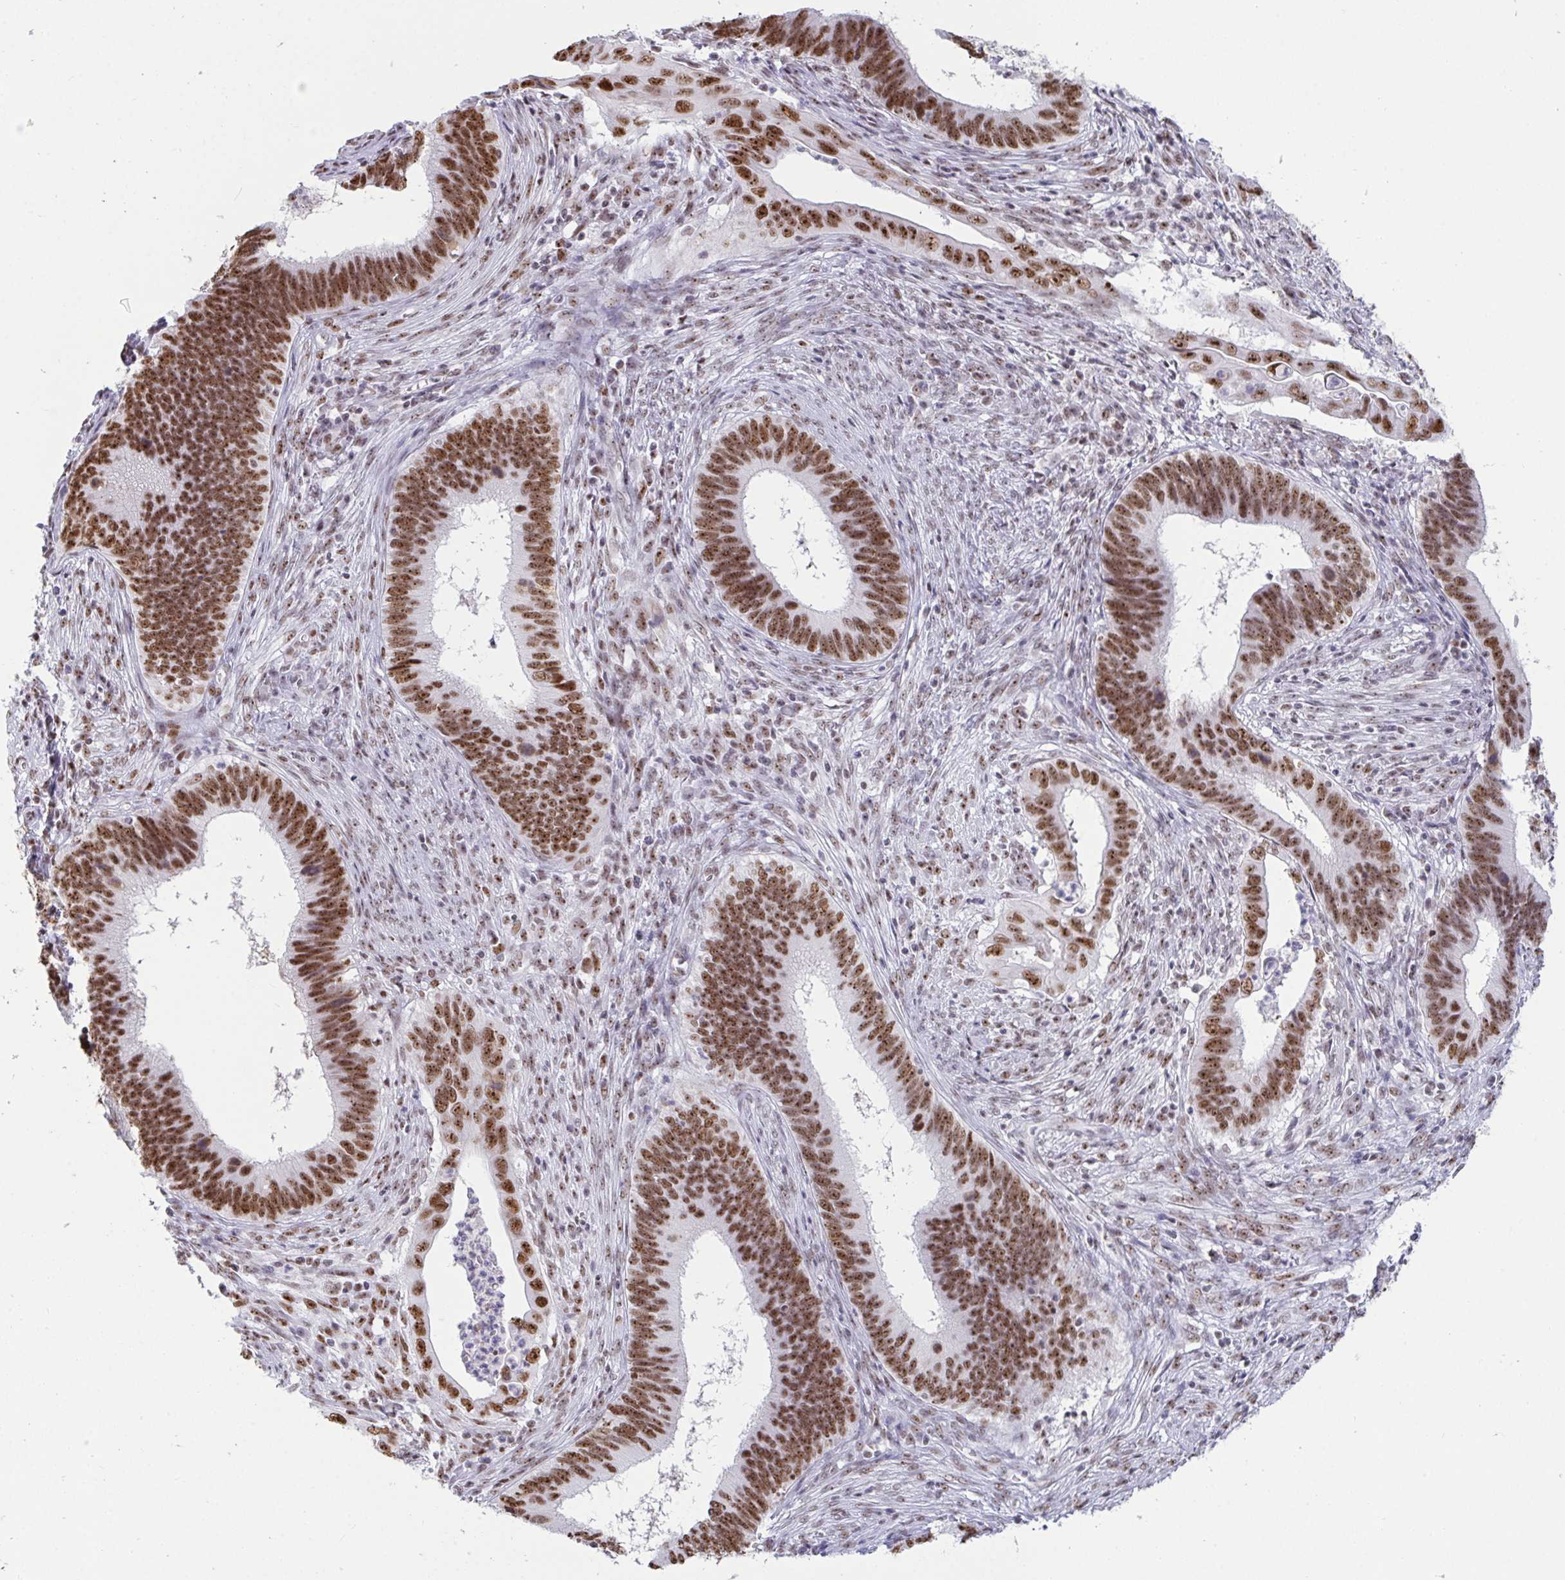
{"staining": {"intensity": "moderate", "quantity": ">75%", "location": "nuclear"}, "tissue": "cervical cancer", "cell_type": "Tumor cells", "image_type": "cancer", "snomed": [{"axis": "morphology", "description": "Adenocarcinoma, NOS"}, {"axis": "topography", "description": "Cervix"}], "caption": "A photomicrograph of human cervical adenocarcinoma stained for a protein exhibits moderate nuclear brown staining in tumor cells. Using DAB (brown) and hematoxylin (blue) stains, captured at high magnification using brightfield microscopy.", "gene": "SUPT16H", "patient": {"sex": "female", "age": 42}}